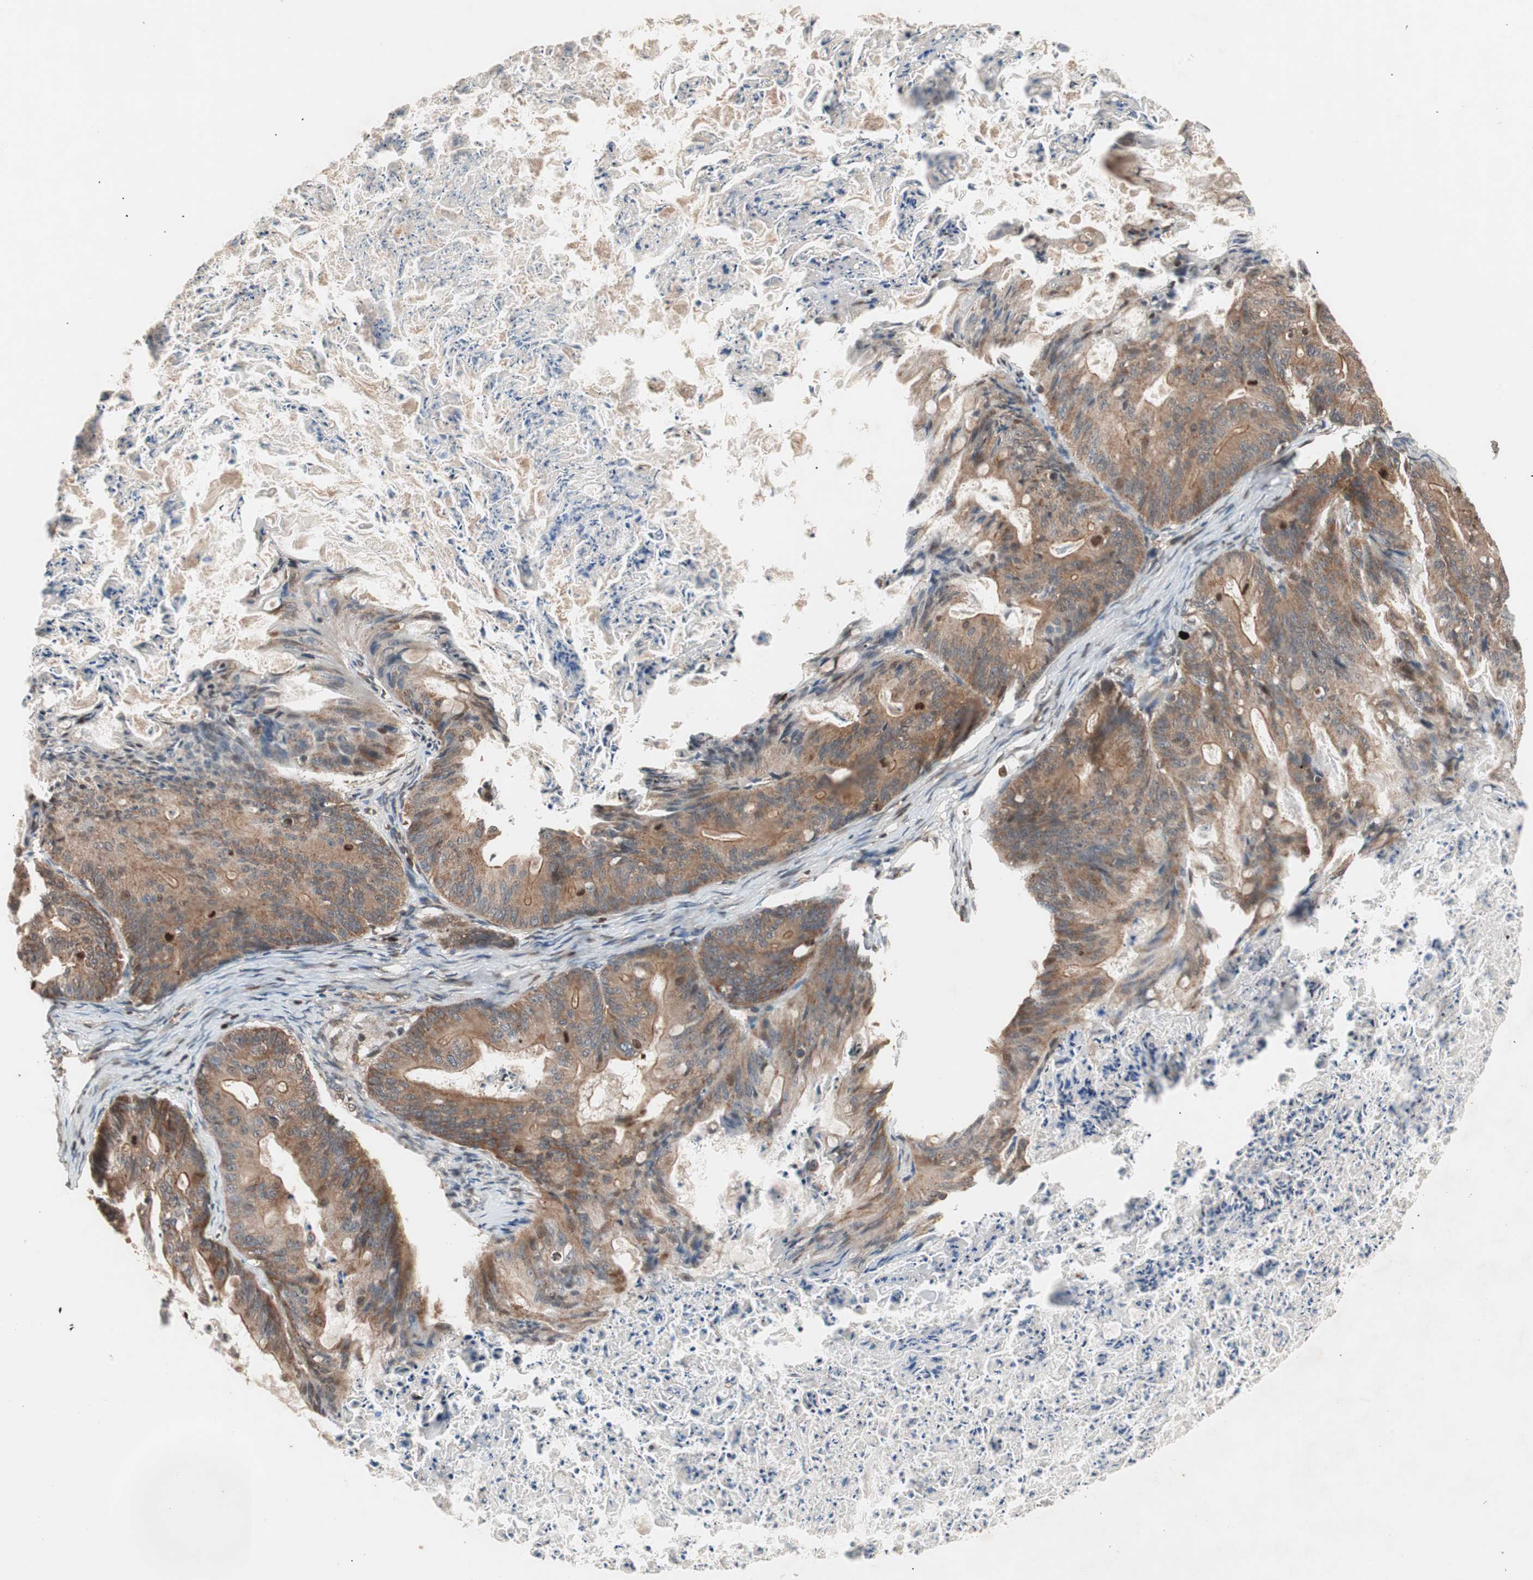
{"staining": {"intensity": "moderate", "quantity": ">75%", "location": "cytoplasmic/membranous"}, "tissue": "ovarian cancer", "cell_type": "Tumor cells", "image_type": "cancer", "snomed": [{"axis": "morphology", "description": "Cystadenocarcinoma, mucinous, NOS"}, {"axis": "topography", "description": "Ovary"}], "caption": "A brown stain shows moderate cytoplasmic/membranous positivity of a protein in ovarian cancer tumor cells.", "gene": "NF2", "patient": {"sex": "female", "age": 36}}